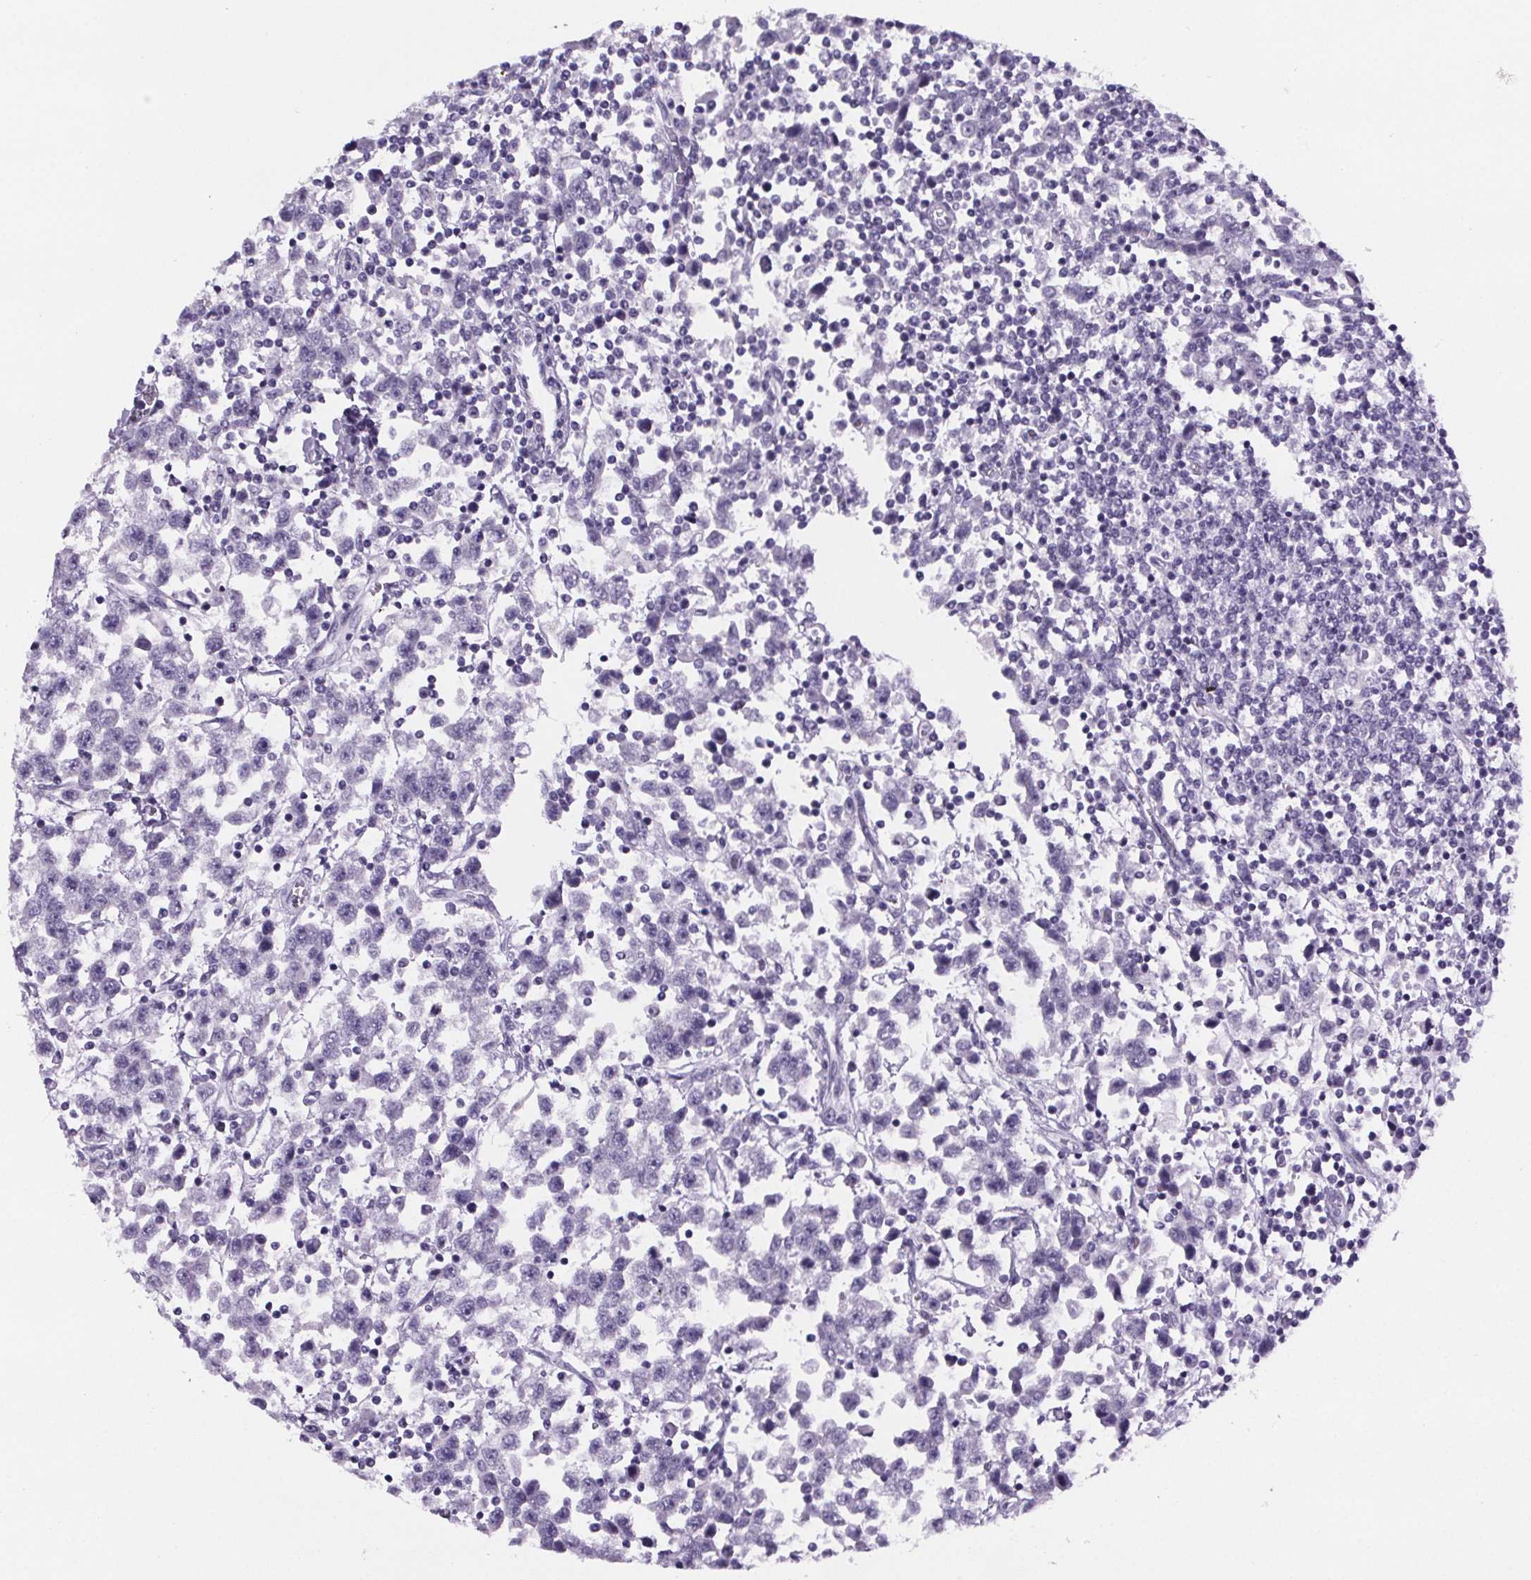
{"staining": {"intensity": "negative", "quantity": "none", "location": "none"}, "tissue": "testis cancer", "cell_type": "Tumor cells", "image_type": "cancer", "snomed": [{"axis": "morphology", "description": "Seminoma, NOS"}, {"axis": "topography", "description": "Testis"}], "caption": "This is a micrograph of IHC staining of testis cancer (seminoma), which shows no positivity in tumor cells. The staining was performed using DAB to visualize the protein expression in brown, while the nuclei were stained in blue with hematoxylin (Magnification: 20x).", "gene": "CUBN", "patient": {"sex": "male", "age": 34}}